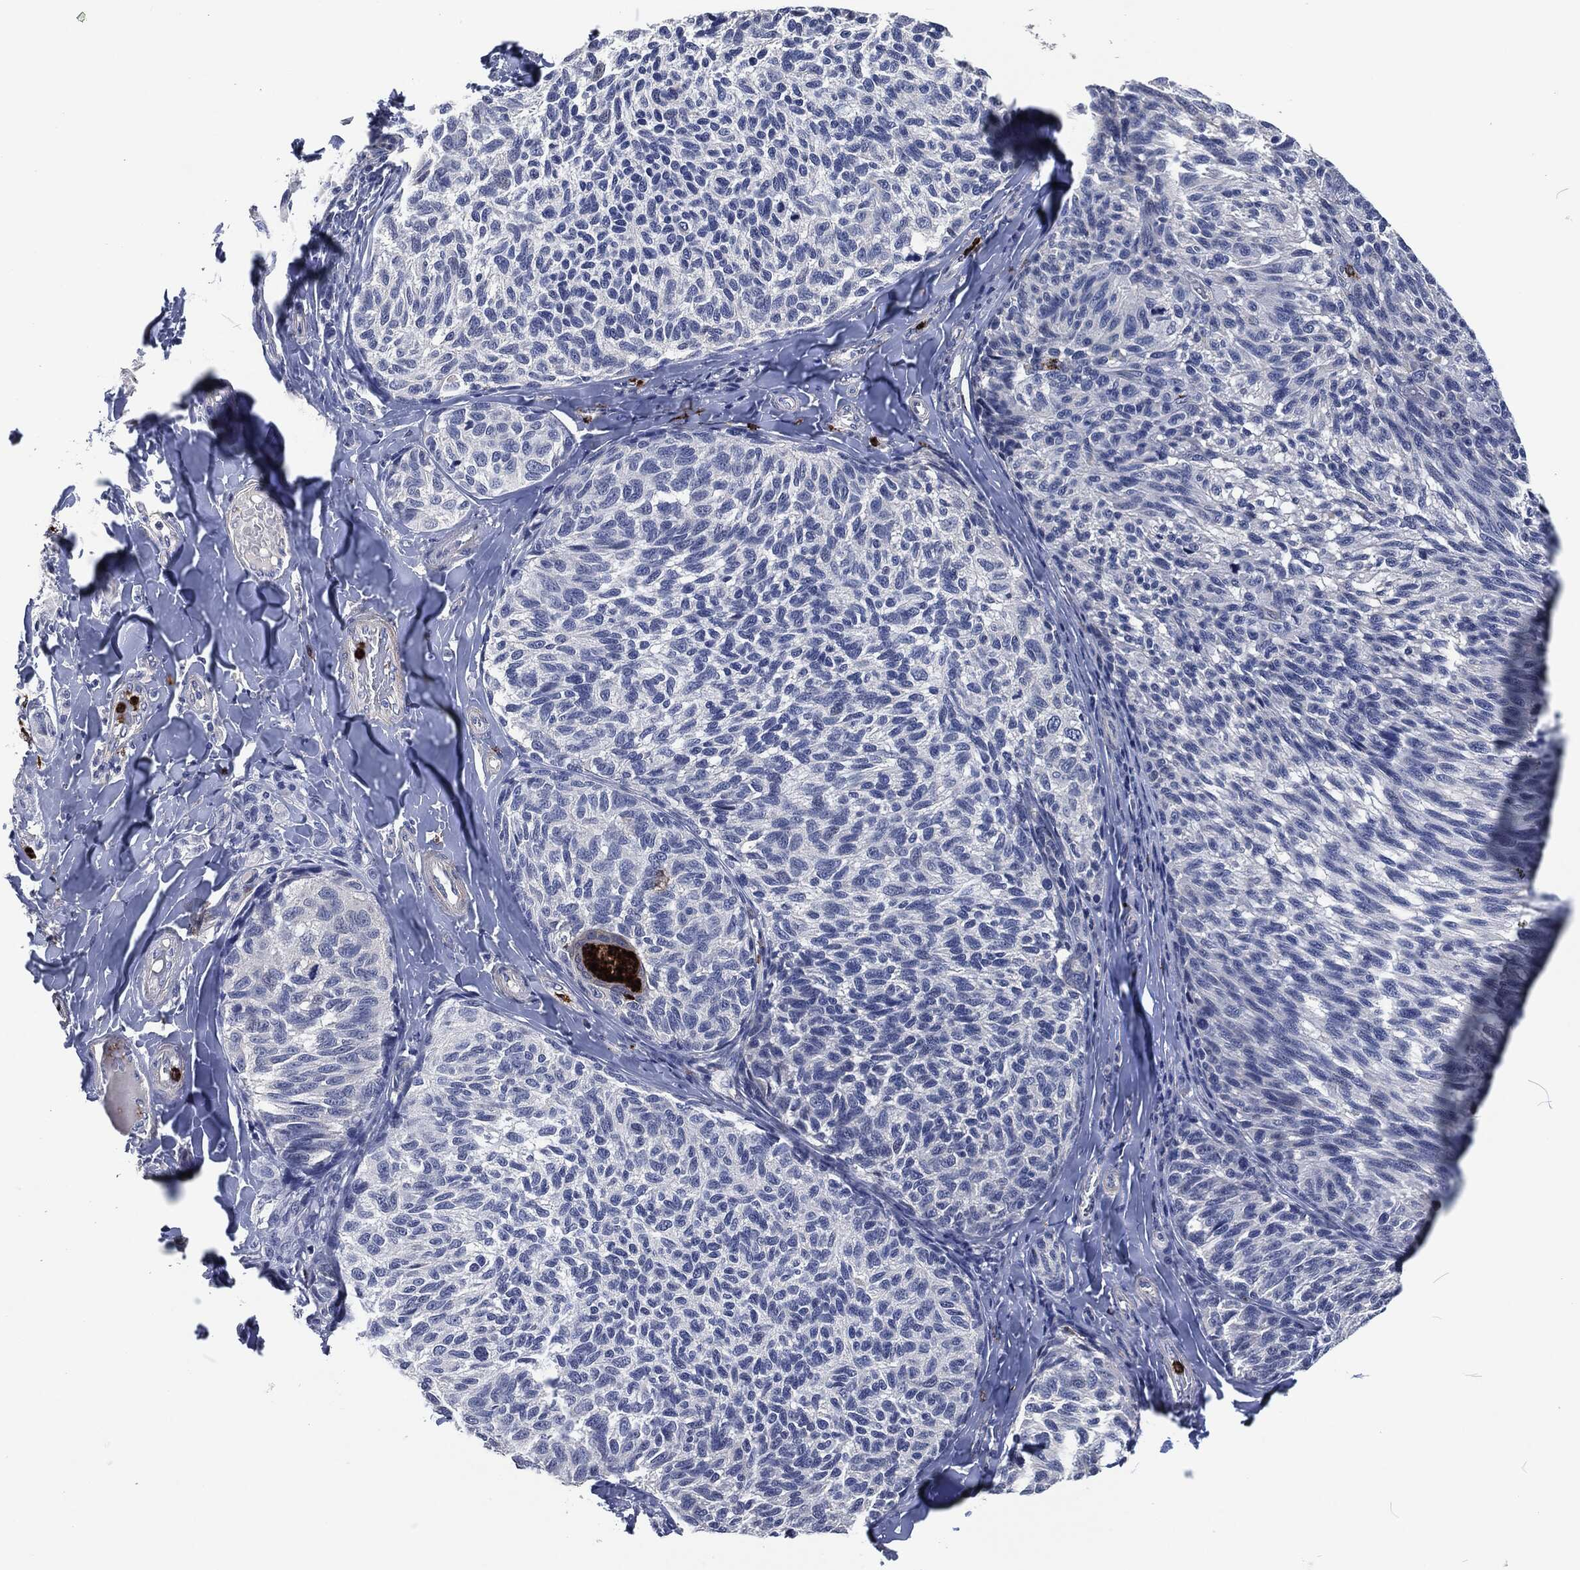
{"staining": {"intensity": "negative", "quantity": "none", "location": "none"}, "tissue": "melanoma", "cell_type": "Tumor cells", "image_type": "cancer", "snomed": [{"axis": "morphology", "description": "Malignant melanoma, NOS"}, {"axis": "topography", "description": "Skin"}], "caption": "Human melanoma stained for a protein using immunohistochemistry reveals no staining in tumor cells.", "gene": "MPO", "patient": {"sex": "female", "age": 73}}